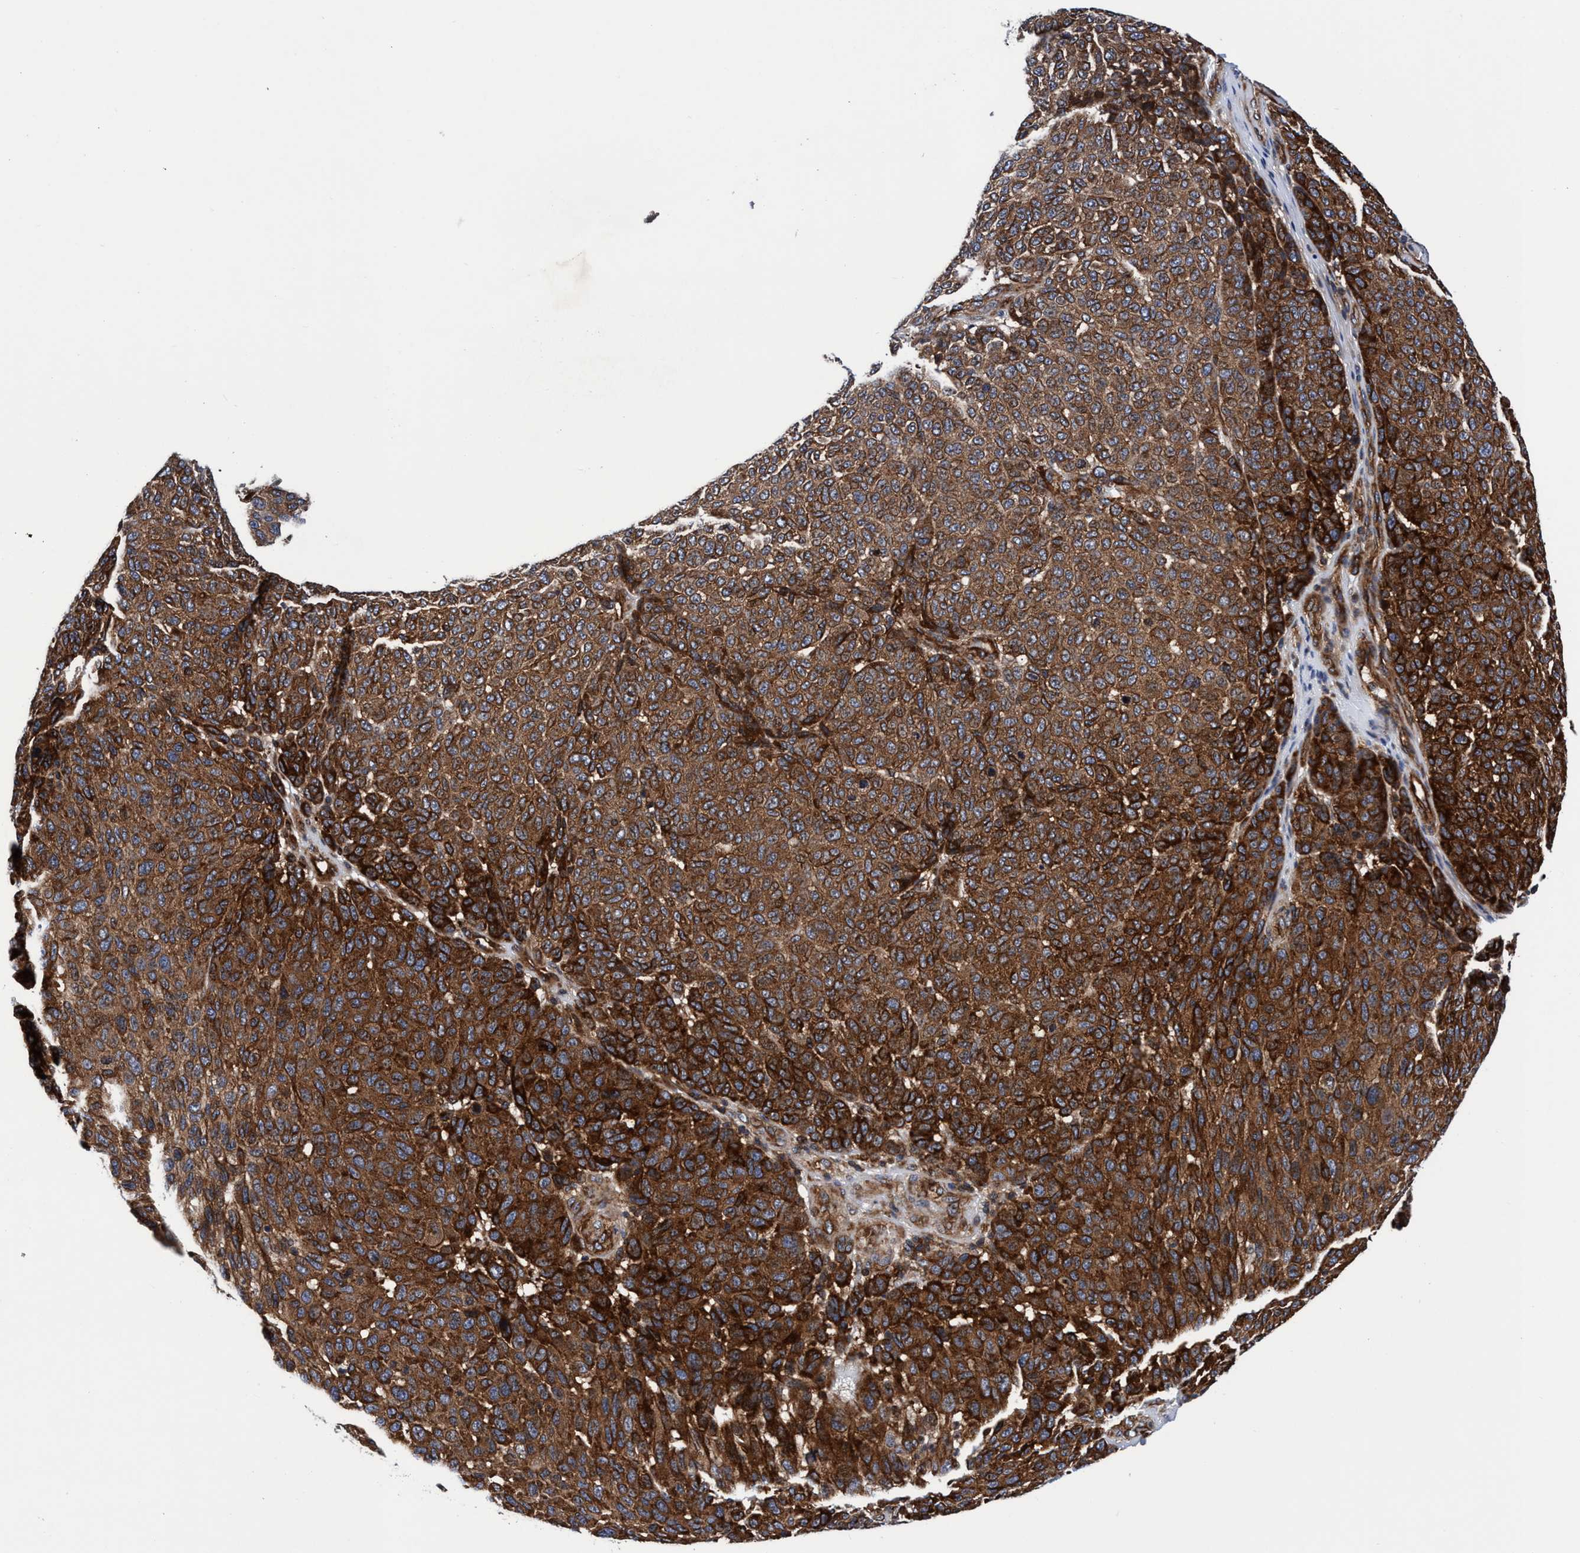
{"staining": {"intensity": "moderate", "quantity": ">75%", "location": "cytoplasmic/membranous"}, "tissue": "melanoma", "cell_type": "Tumor cells", "image_type": "cancer", "snomed": [{"axis": "morphology", "description": "Malignant melanoma, NOS"}, {"axis": "topography", "description": "Skin"}], "caption": "DAB (3,3'-diaminobenzidine) immunohistochemical staining of malignant melanoma shows moderate cytoplasmic/membranous protein staining in approximately >75% of tumor cells. The protein is shown in brown color, while the nuclei are stained blue.", "gene": "MCM3AP", "patient": {"sex": "male", "age": 59}}